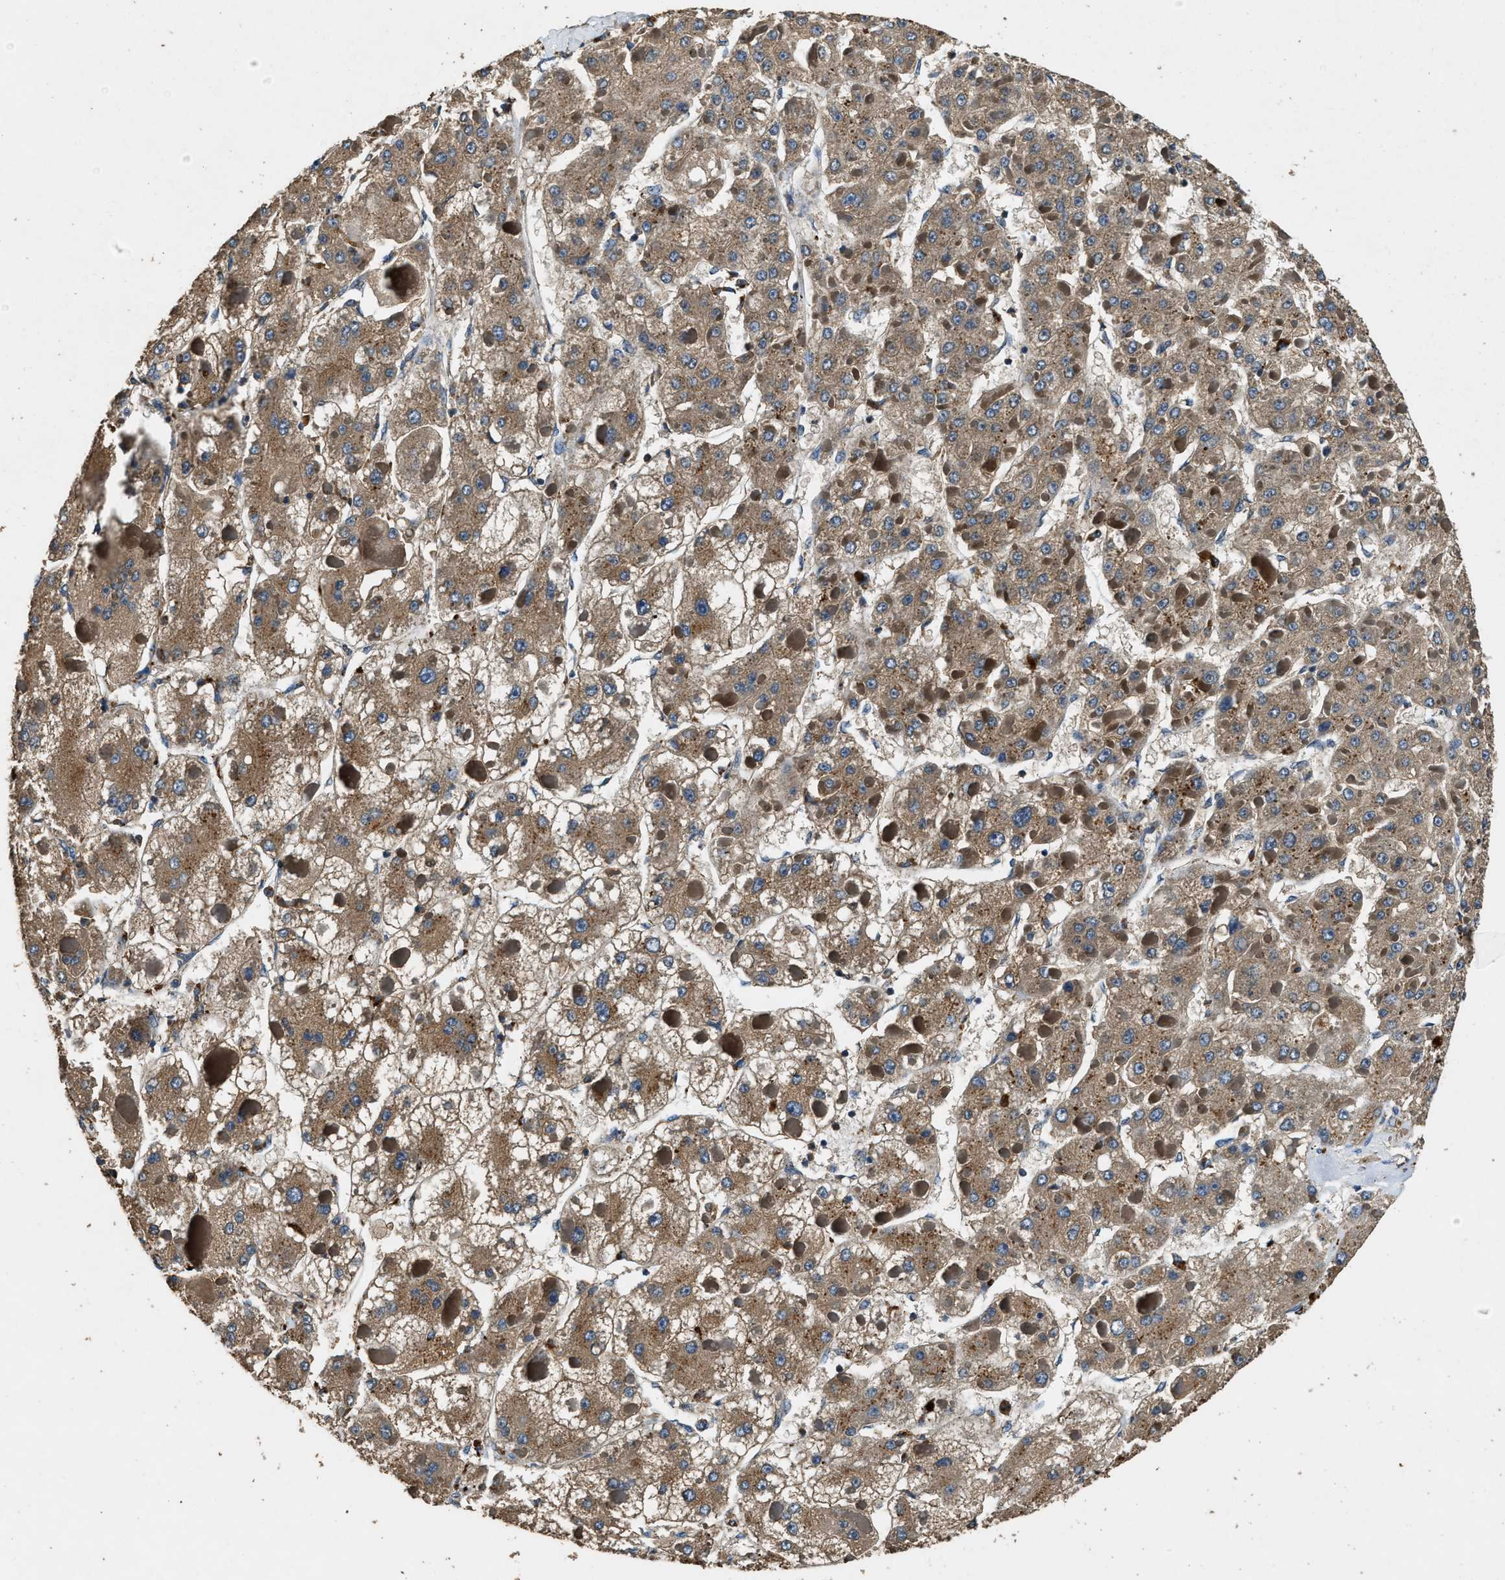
{"staining": {"intensity": "moderate", "quantity": ">75%", "location": "cytoplasmic/membranous"}, "tissue": "liver cancer", "cell_type": "Tumor cells", "image_type": "cancer", "snomed": [{"axis": "morphology", "description": "Carcinoma, Hepatocellular, NOS"}, {"axis": "topography", "description": "Liver"}], "caption": "This micrograph demonstrates immunohistochemistry staining of liver cancer, with medium moderate cytoplasmic/membranous positivity in about >75% of tumor cells.", "gene": "BLOC1S1", "patient": {"sex": "female", "age": 73}}